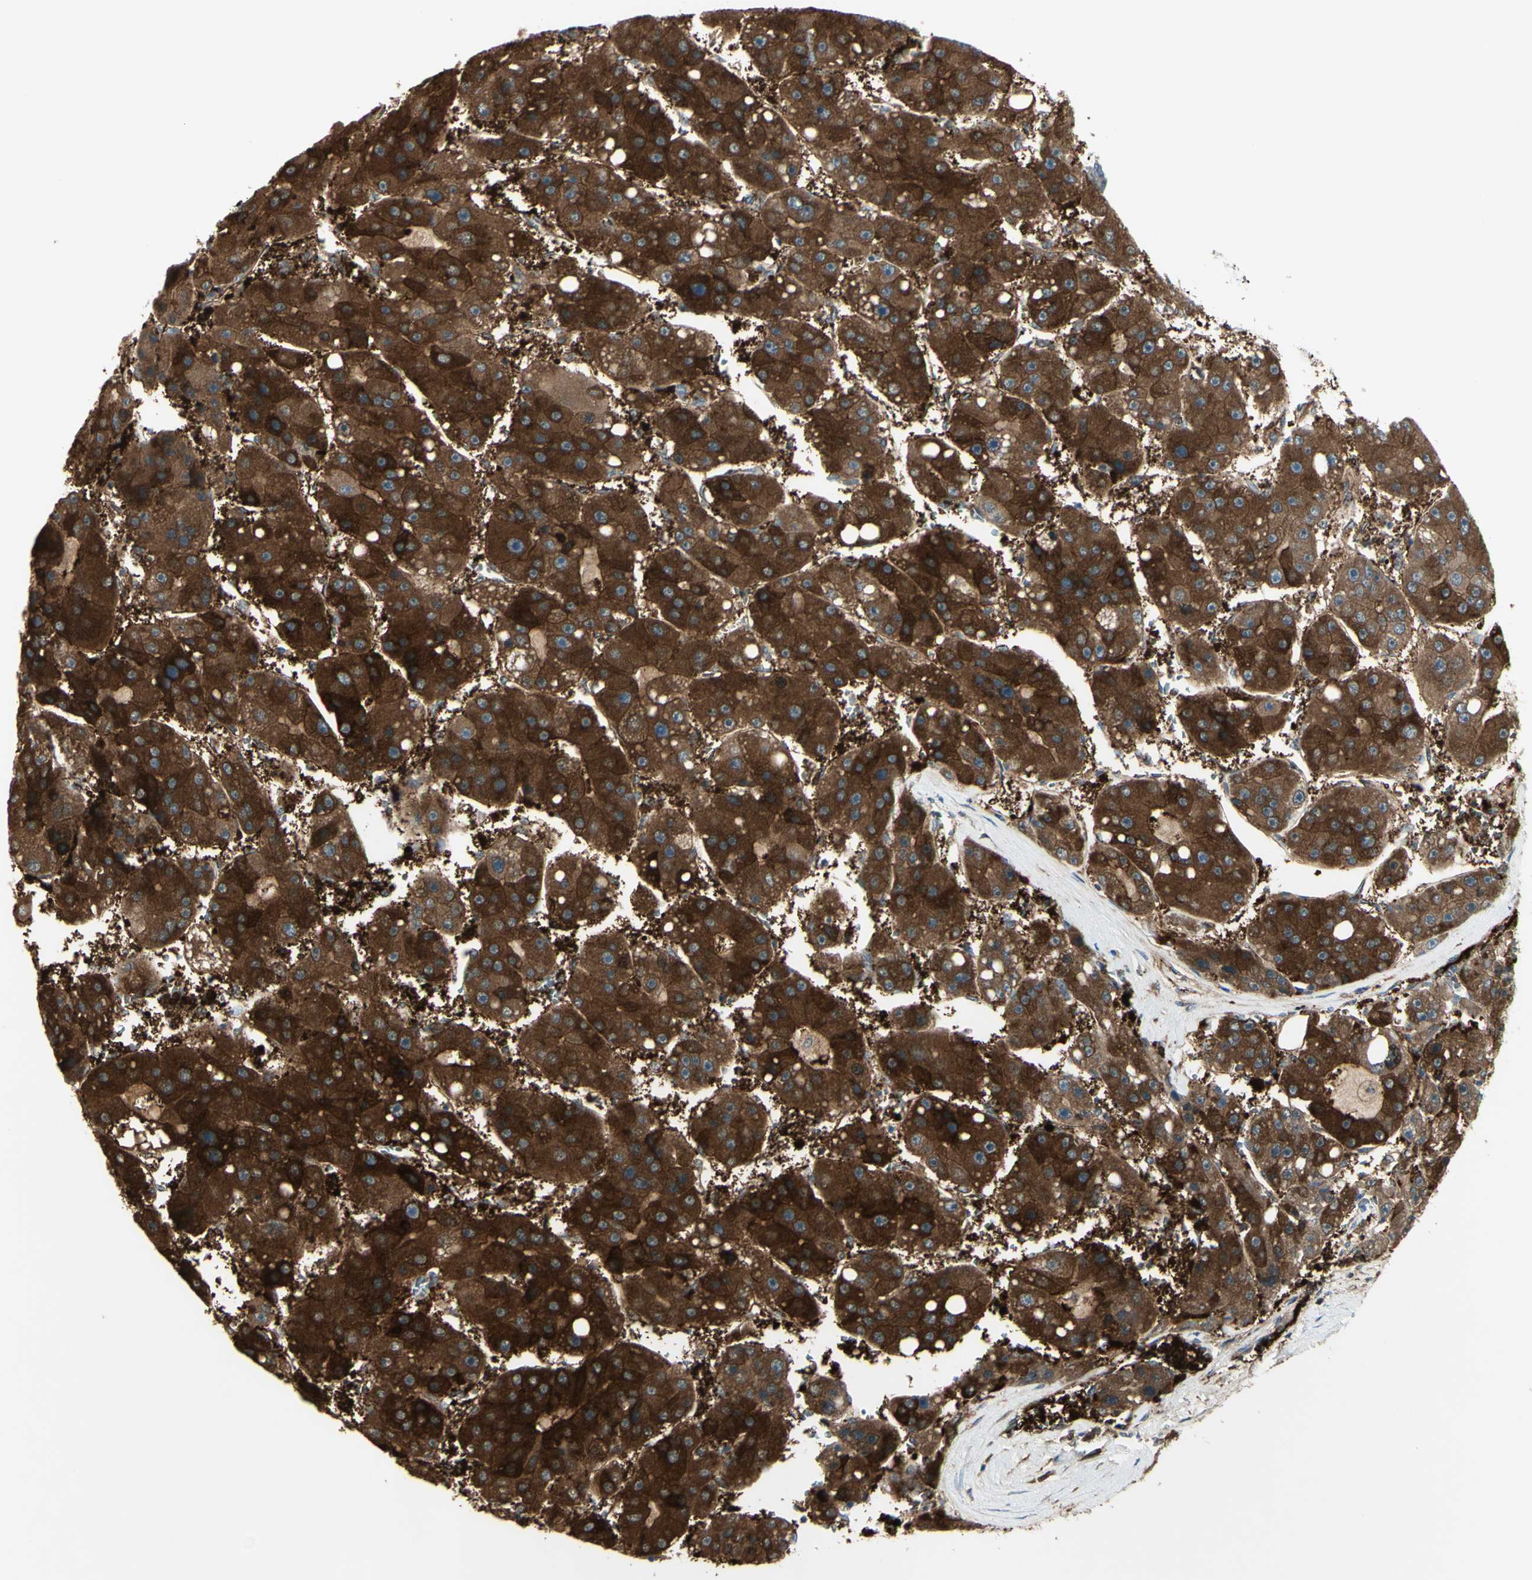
{"staining": {"intensity": "strong", "quantity": ">75%", "location": "cytoplasmic/membranous"}, "tissue": "liver cancer", "cell_type": "Tumor cells", "image_type": "cancer", "snomed": [{"axis": "morphology", "description": "Carcinoma, Hepatocellular, NOS"}, {"axis": "topography", "description": "Liver"}], "caption": "This histopathology image exhibits immunohistochemistry (IHC) staining of liver cancer, with high strong cytoplasmic/membranous expression in approximately >75% of tumor cells.", "gene": "IGSF9B", "patient": {"sex": "female", "age": 61}}